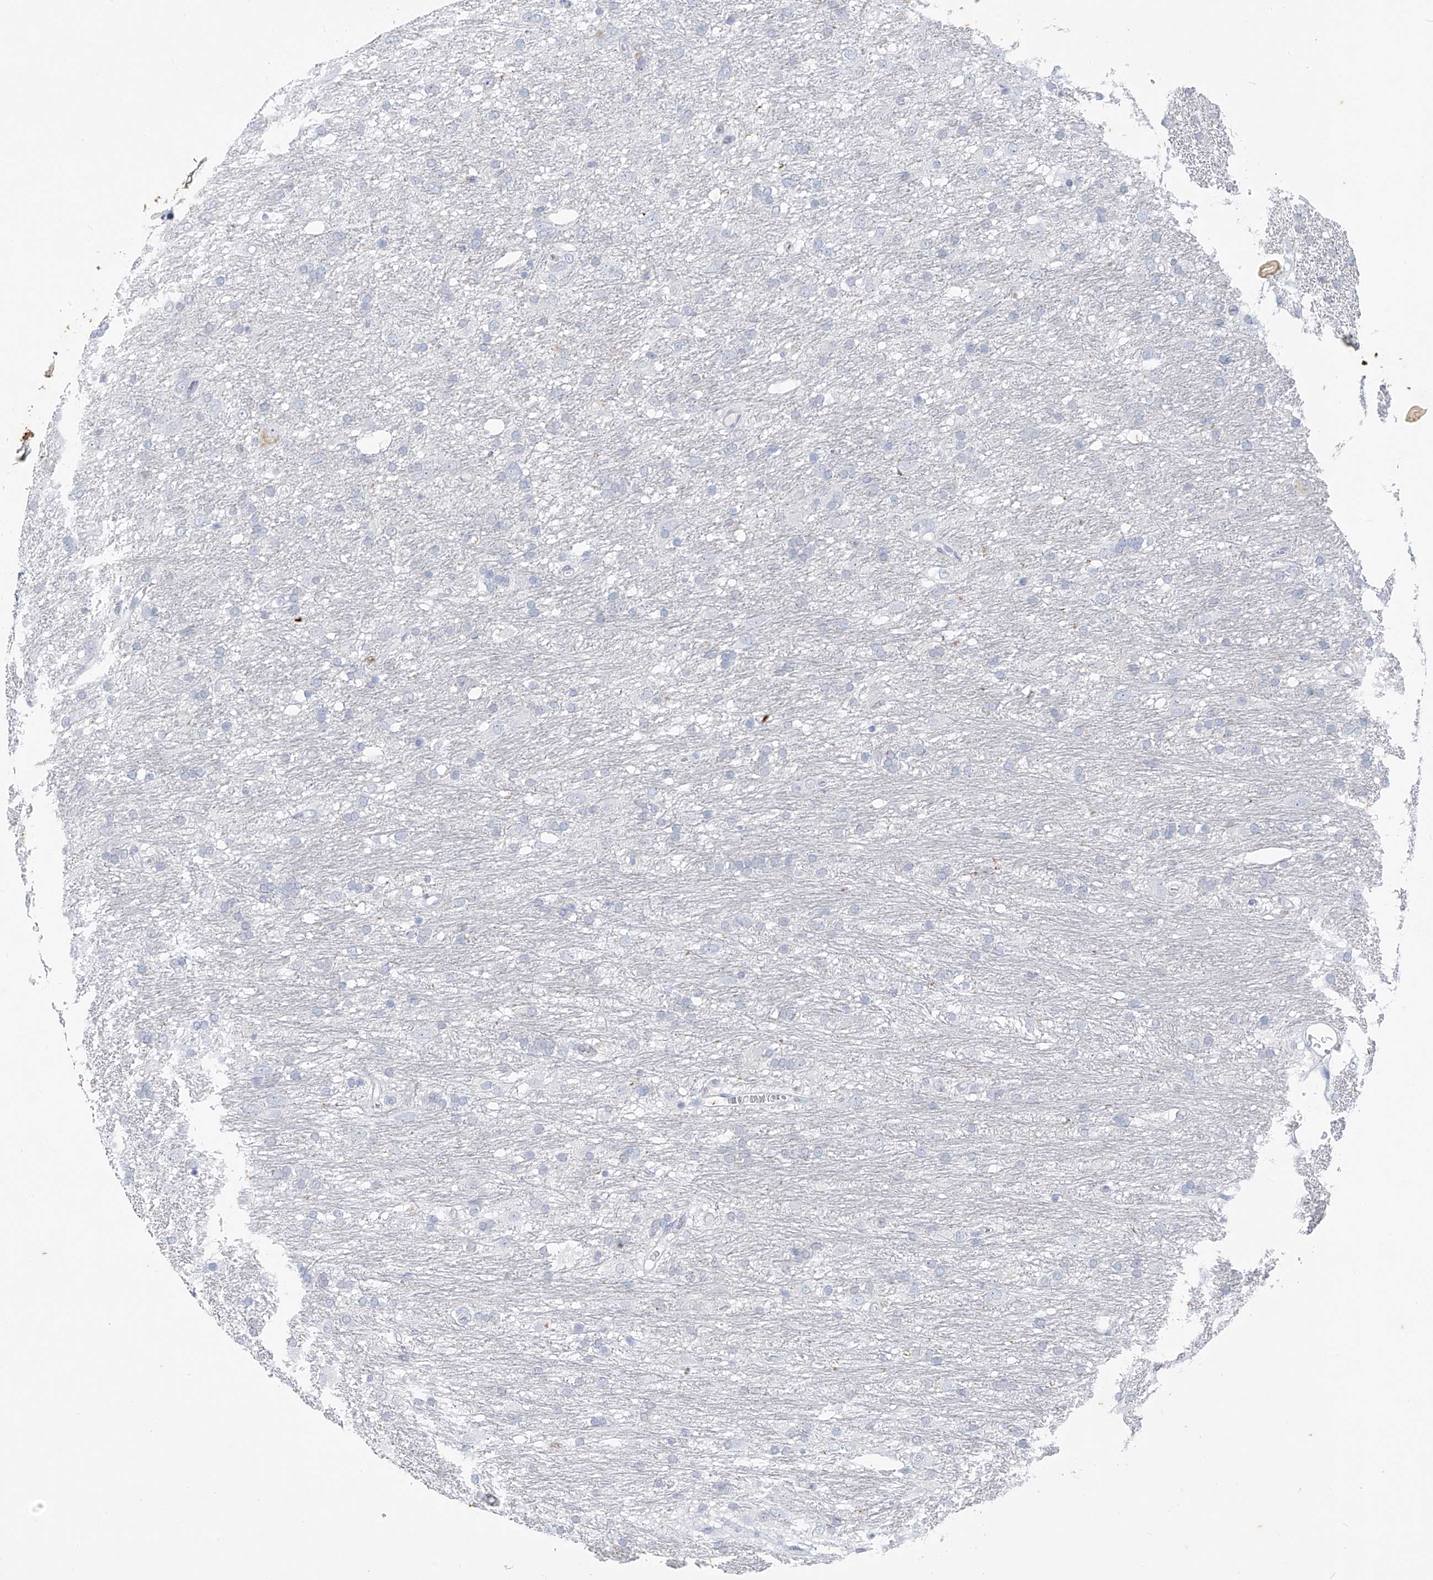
{"staining": {"intensity": "negative", "quantity": "none", "location": "none"}, "tissue": "glioma", "cell_type": "Tumor cells", "image_type": "cancer", "snomed": [{"axis": "morphology", "description": "Glioma, malignant, Low grade"}, {"axis": "topography", "description": "Brain"}], "caption": "IHC of malignant glioma (low-grade) exhibits no positivity in tumor cells. The staining is performed using DAB (3,3'-diaminobenzidine) brown chromogen with nuclei counter-stained in using hematoxylin.", "gene": "CX3CR1", "patient": {"sex": "male", "age": 77}}